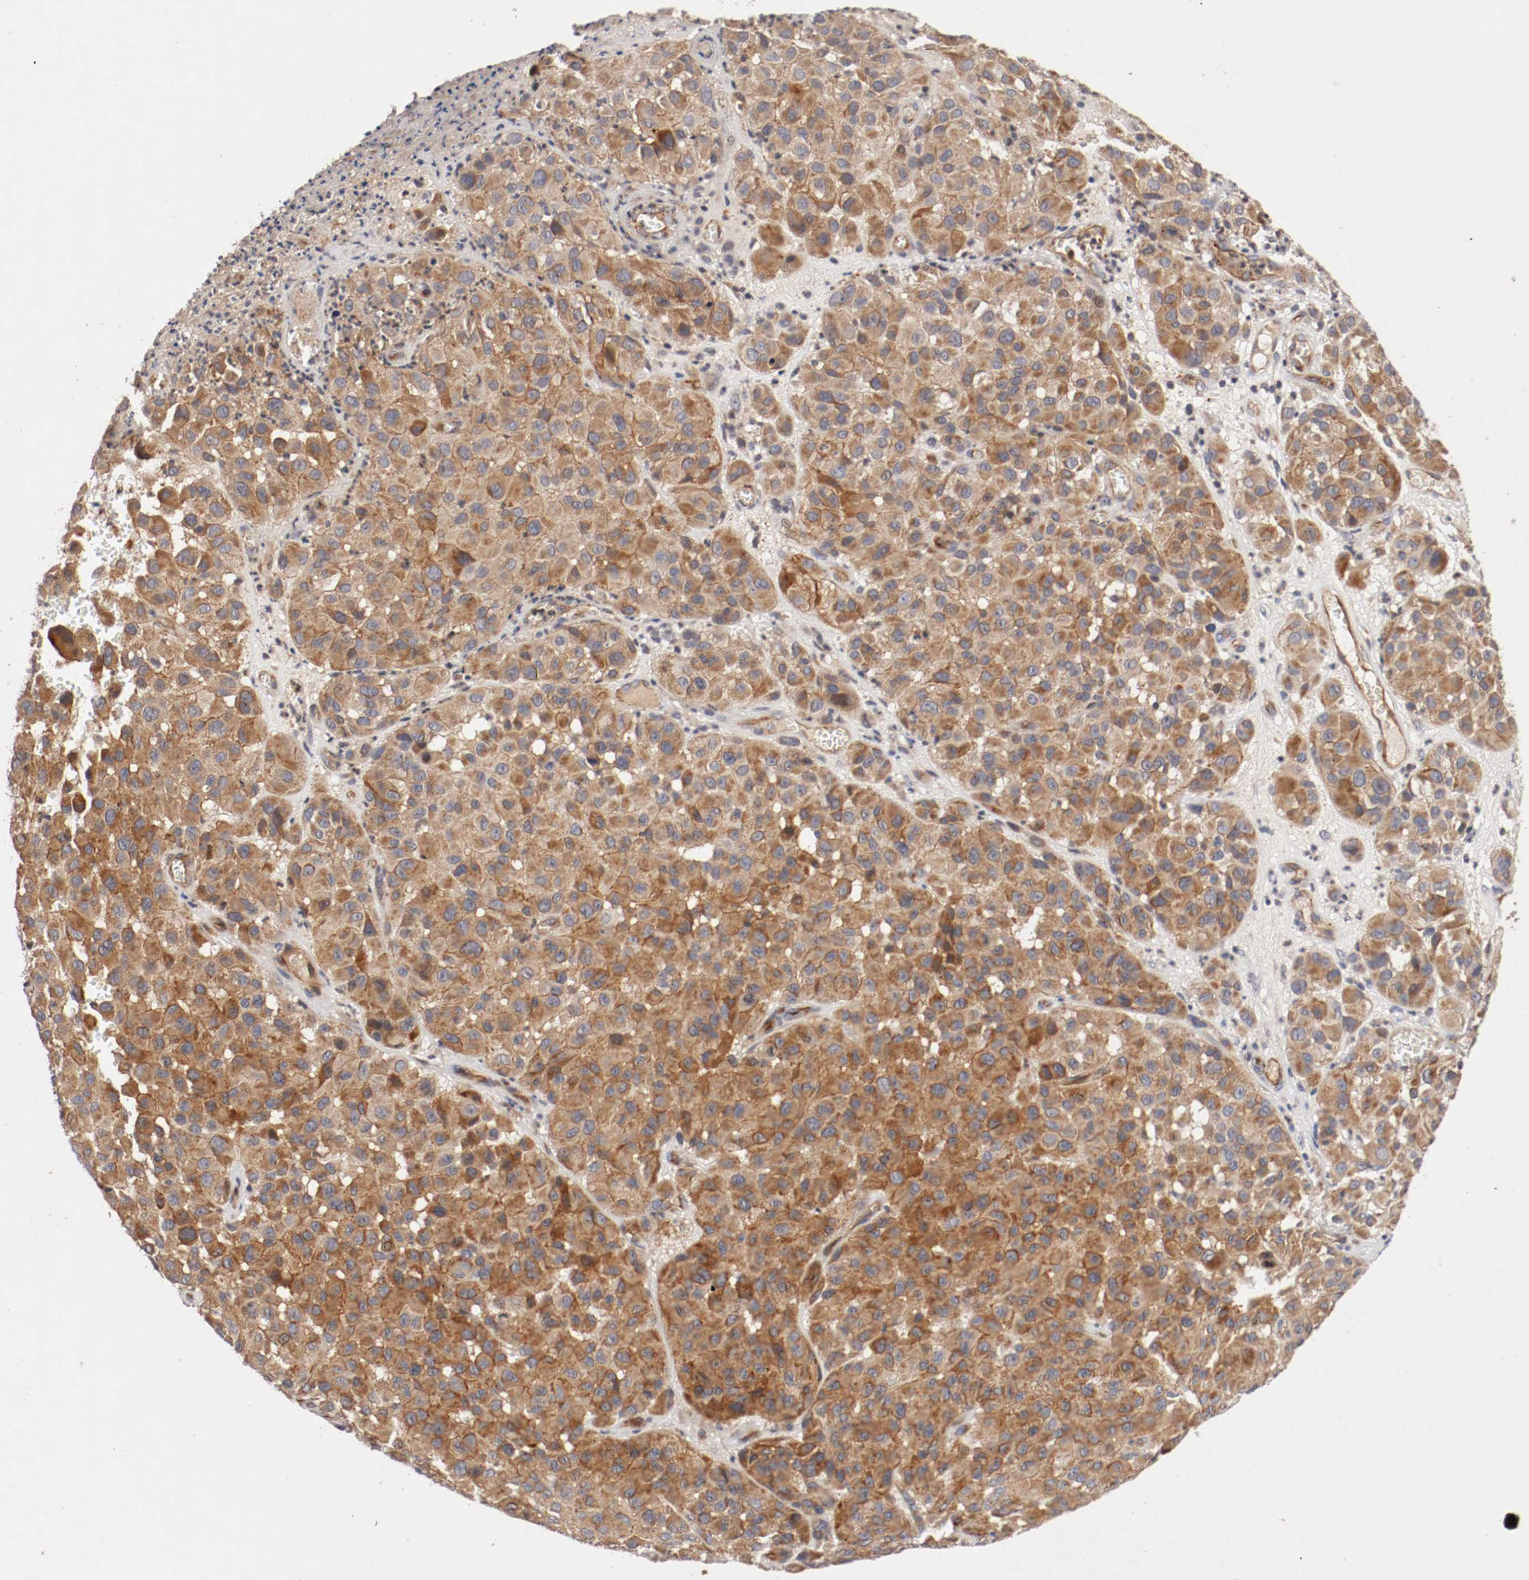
{"staining": {"intensity": "moderate", "quantity": ">75%", "location": "cytoplasmic/membranous"}, "tissue": "melanoma", "cell_type": "Tumor cells", "image_type": "cancer", "snomed": [{"axis": "morphology", "description": "Malignant melanoma, NOS"}, {"axis": "topography", "description": "Skin"}], "caption": "Melanoma stained with a protein marker shows moderate staining in tumor cells.", "gene": "TYK2", "patient": {"sex": "female", "age": 21}}